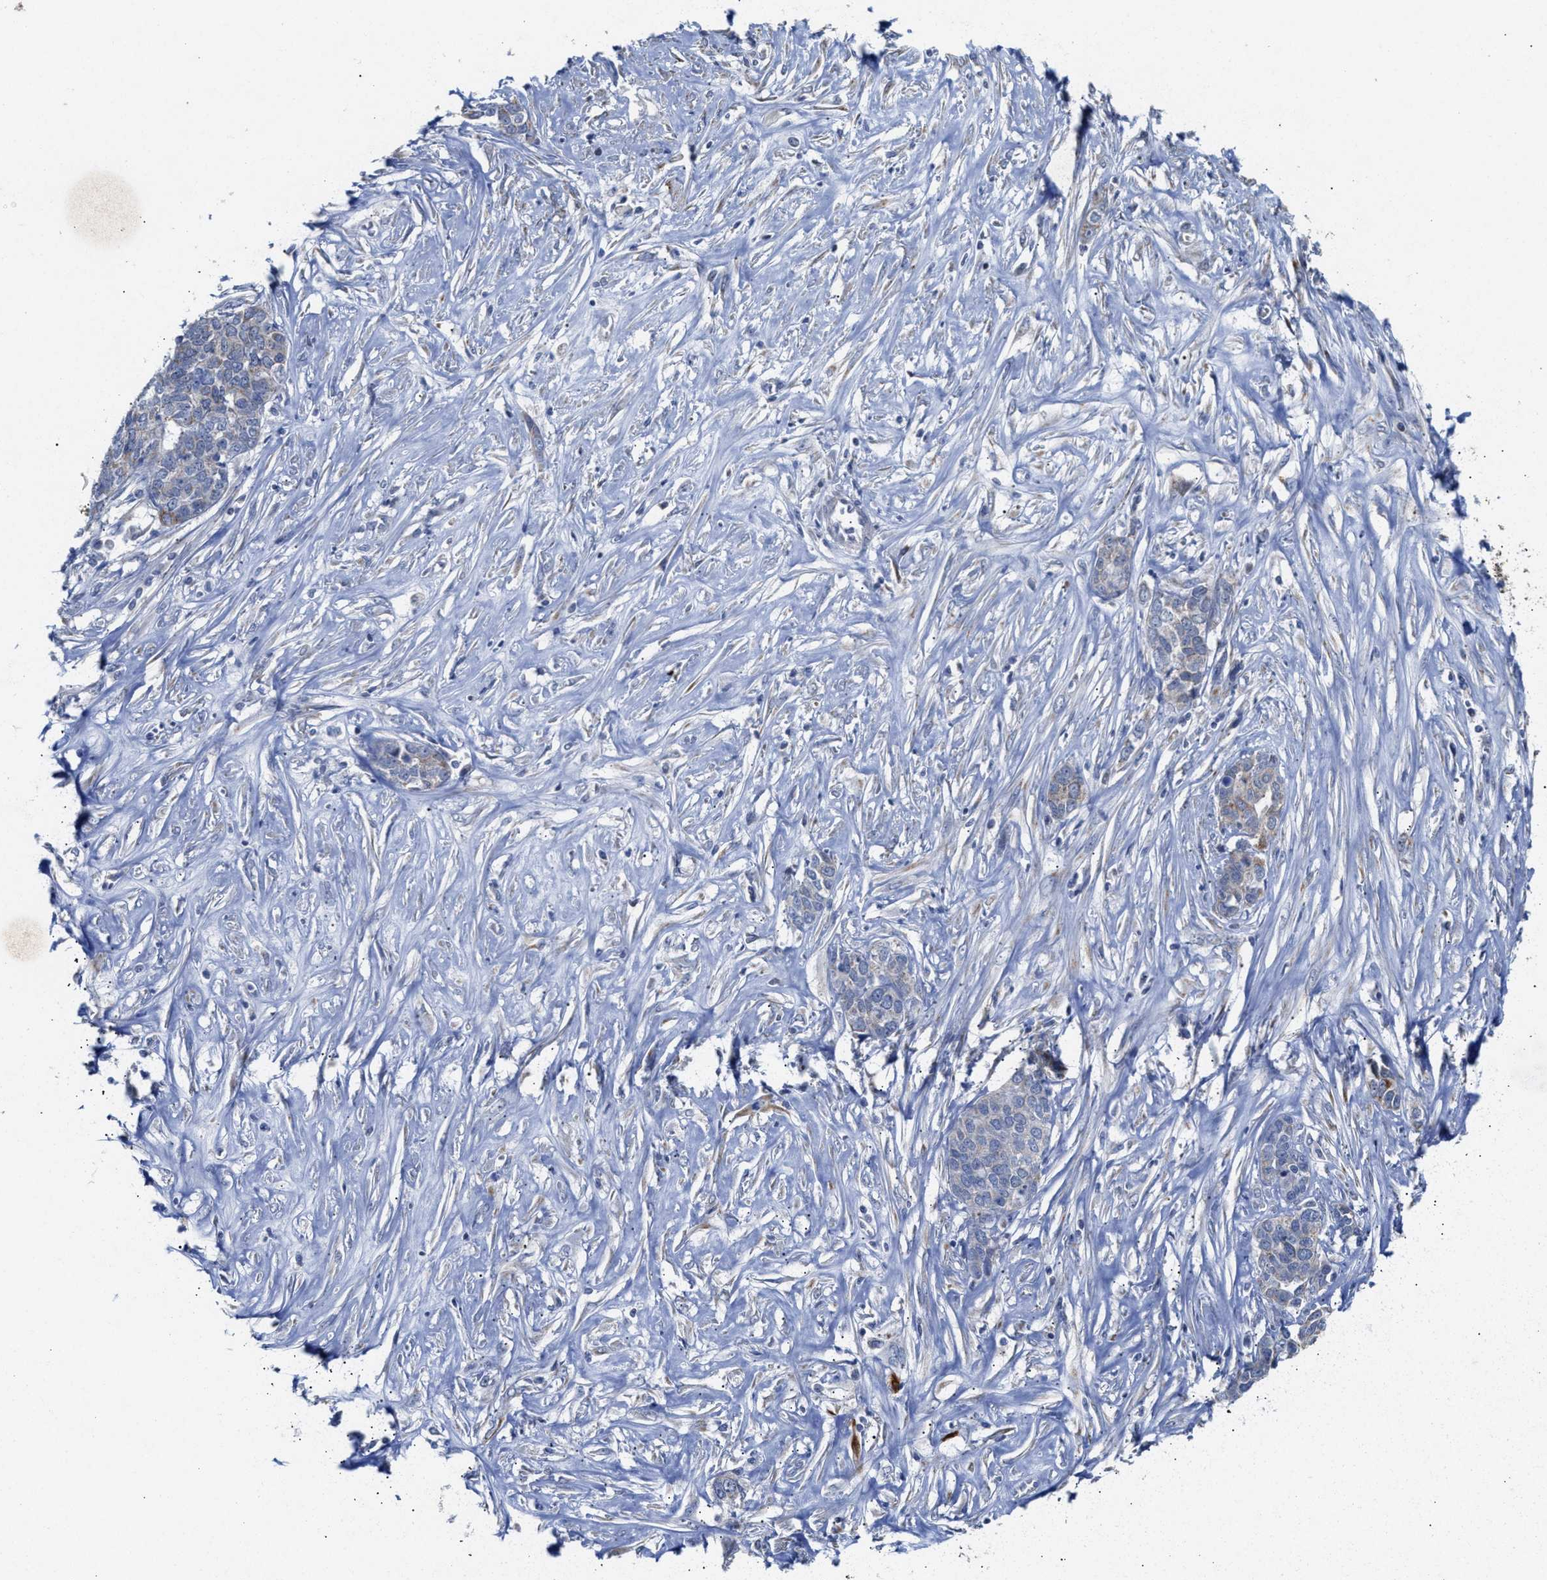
{"staining": {"intensity": "weak", "quantity": "<25%", "location": "cytoplasmic/membranous"}, "tissue": "ovarian cancer", "cell_type": "Tumor cells", "image_type": "cancer", "snomed": [{"axis": "morphology", "description": "Cystadenocarcinoma, serous, NOS"}, {"axis": "topography", "description": "Ovary"}], "caption": "The IHC photomicrograph has no significant positivity in tumor cells of ovarian cancer (serous cystadenocarcinoma) tissue.", "gene": "JAG1", "patient": {"sex": "female", "age": 44}}